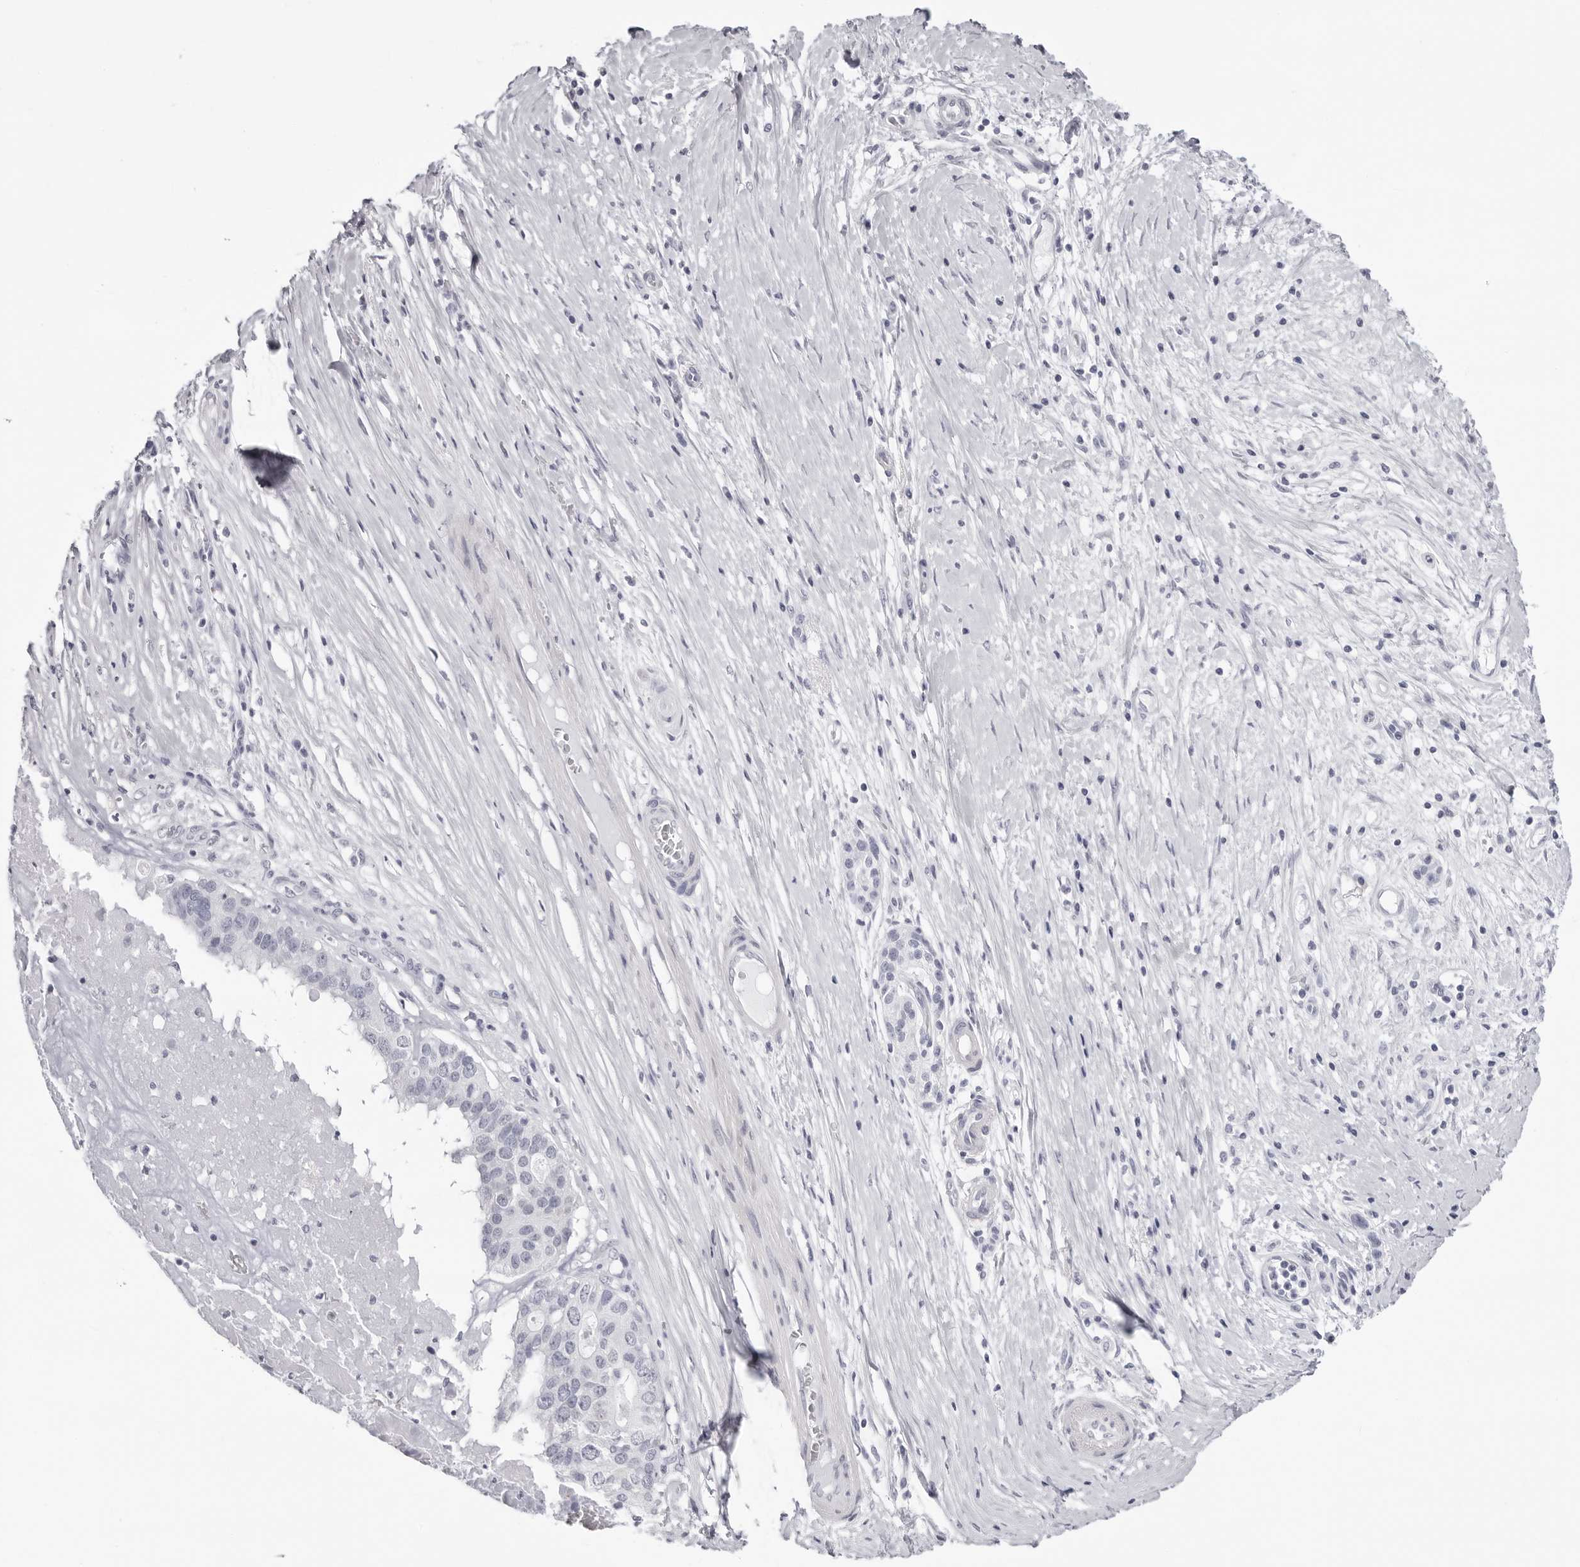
{"staining": {"intensity": "negative", "quantity": "none", "location": "none"}, "tissue": "pancreatic cancer", "cell_type": "Tumor cells", "image_type": "cancer", "snomed": [{"axis": "morphology", "description": "Adenocarcinoma, NOS"}, {"axis": "topography", "description": "Pancreas"}], "caption": "There is no significant staining in tumor cells of pancreatic adenocarcinoma.", "gene": "INSL3", "patient": {"sex": "male", "age": 50}}